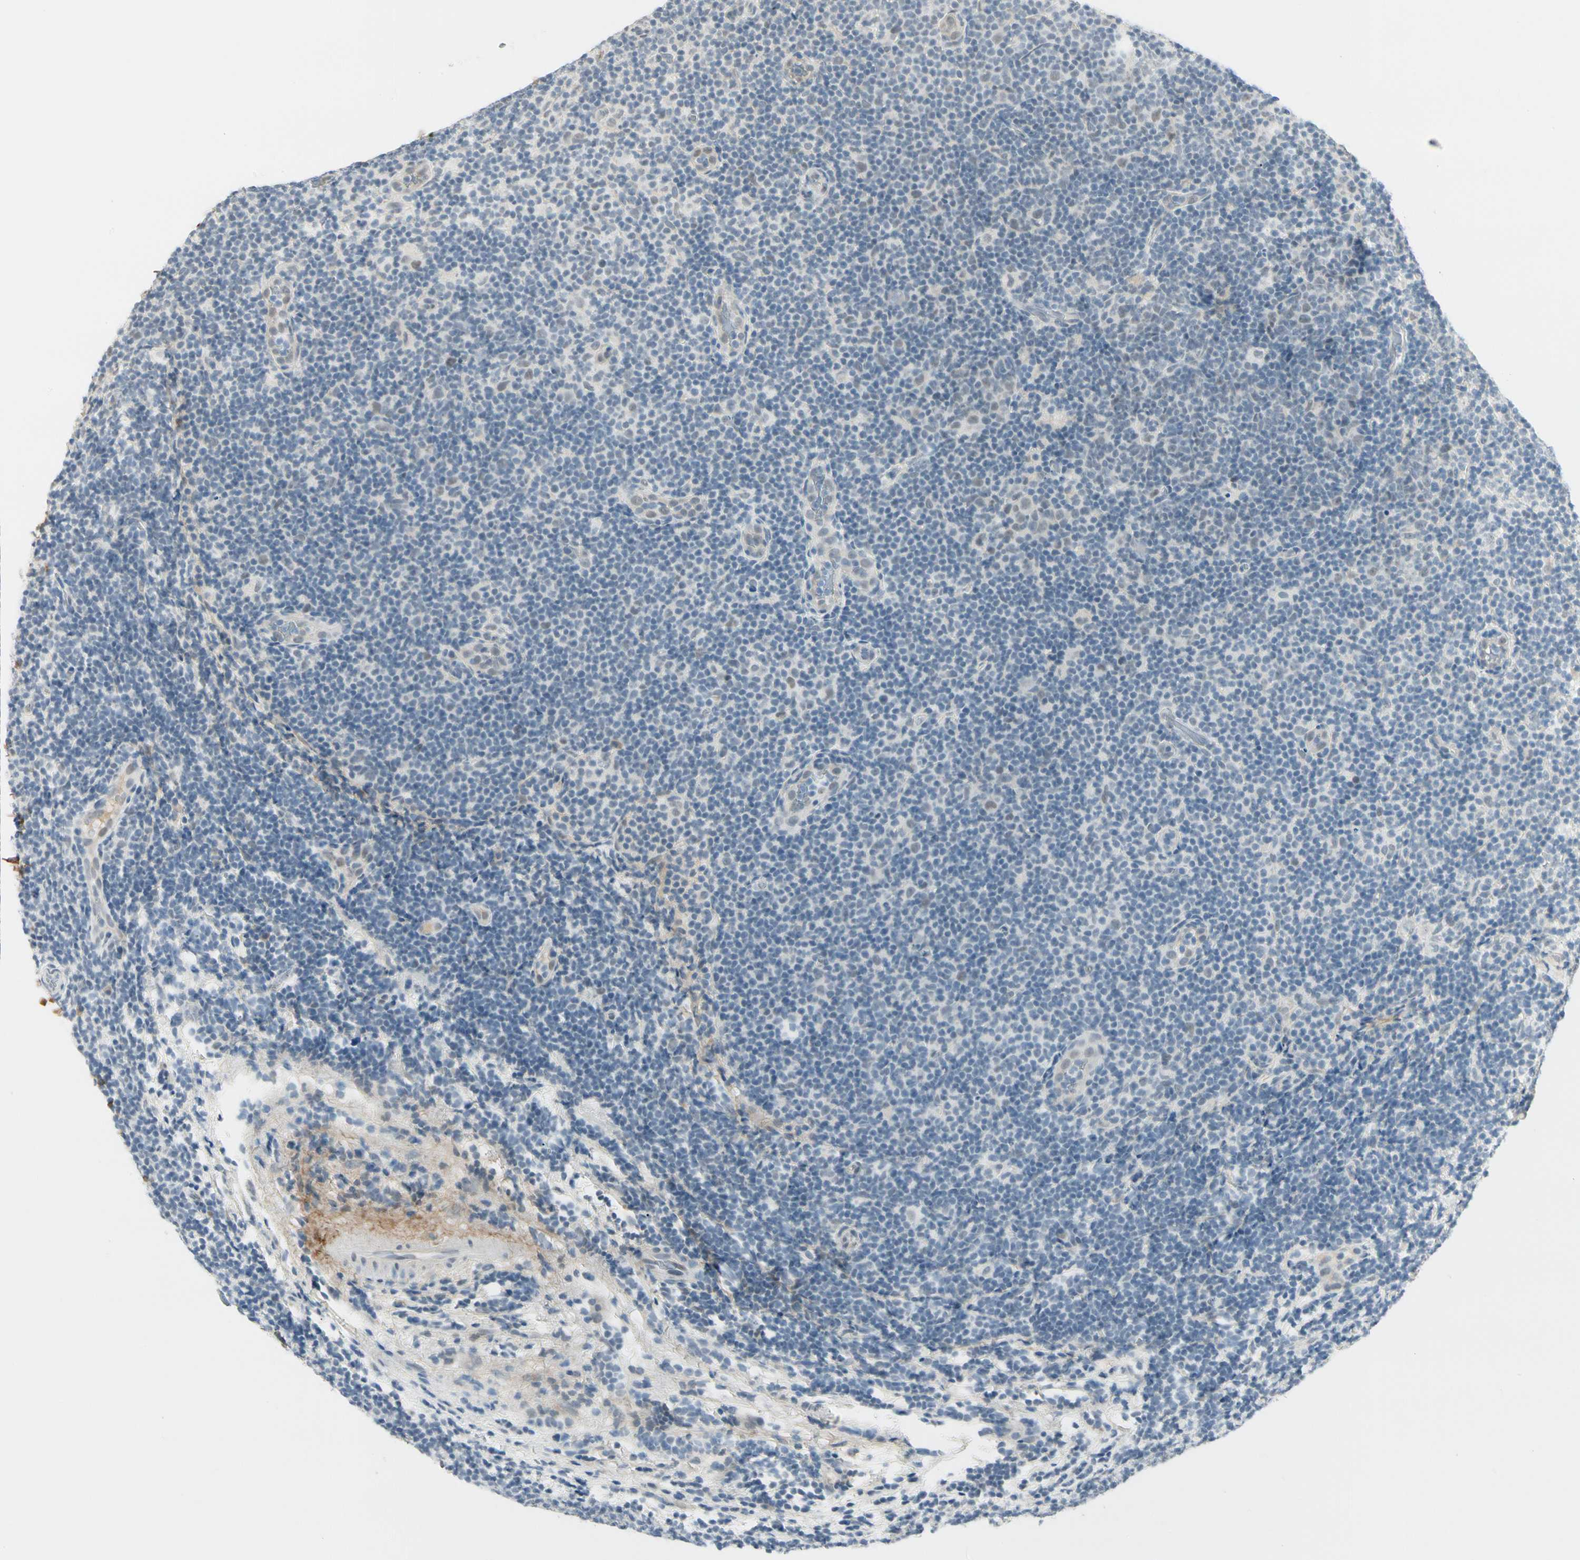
{"staining": {"intensity": "weak", "quantity": "<25%", "location": "nuclear"}, "tissue": "lymphoma", "cell_type": "Tumor cells", "image_type": "cancer", "snomed": [{"axis": "morphology", "description": "Malignant lymphoma, non-Hodgkin's type, Low grade"}, {"axis": "topography", "description": "Lymph node"}], "caption": "The IHC histopathology image has no significant staining in tumor cells of low-grade malignant lymphoma, non-Hodgkin's type tissue. (Stains: DAB (3,3'-diaminobenzidine) immunohistochemistry with hematoxylin counter stain, Microscopy: brightfield microscopy at high magnification).", "gene": "ASPN", "patient": {"sex": "male", "age": 83}}